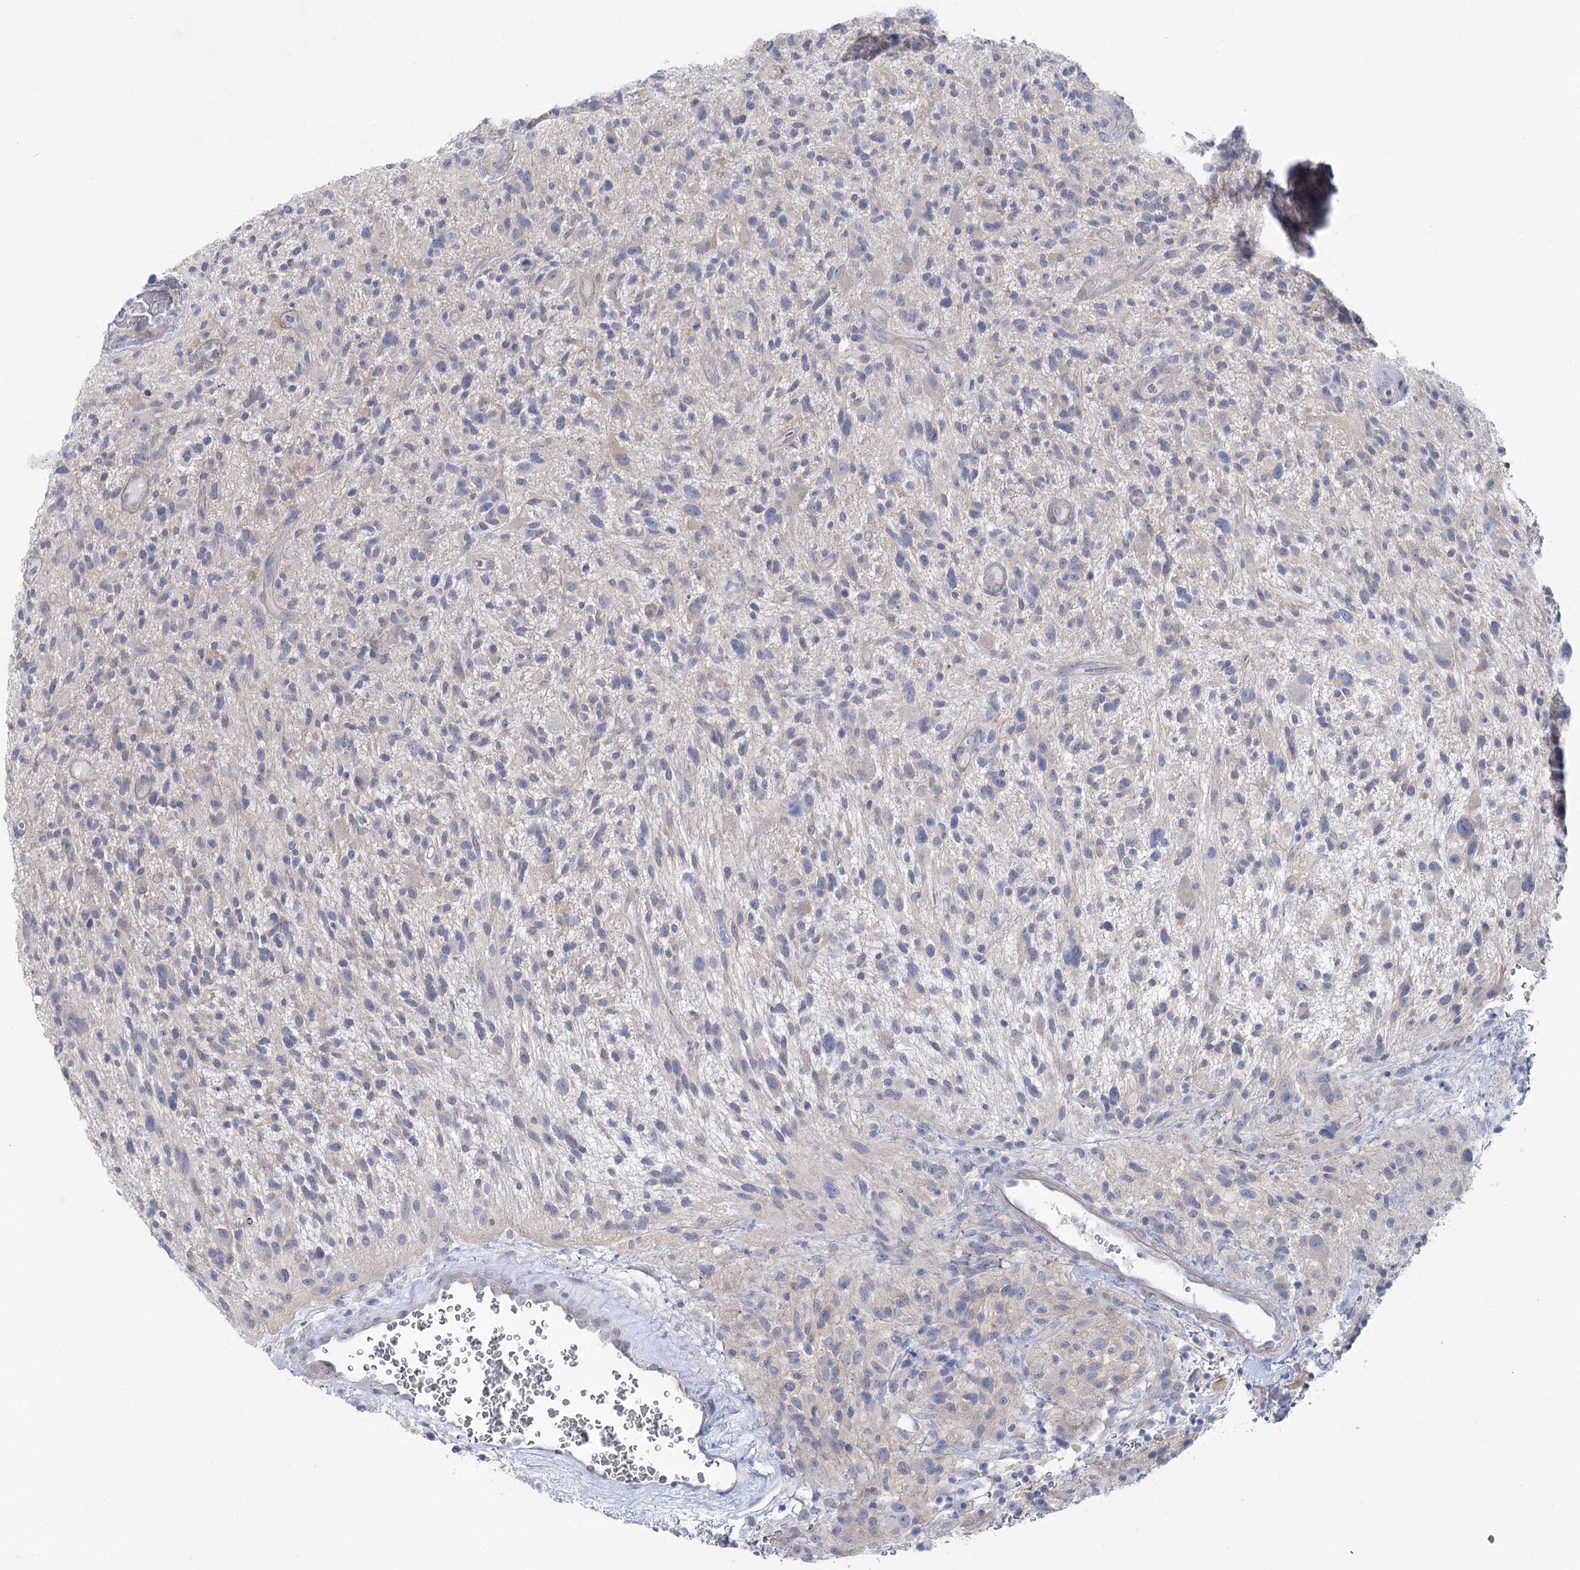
{"staining": {"intensity": "negative", "quantity": "none", "location": "none"}, "tissue": "glioma", "cell_type": "Tumor cells", "image_type": "cancer", "snomed": [{"axis": "morphology", "description": "Glioma, malignant, High grade"}, {"axis": "topography", "description": "Brain"}], "caption": "An image of glioma stained for a protein exhibits no brown staining in tumor cells. Nuclei are stained in blue.", "gene": "CCDC88A", "patient": {"sex": "male", "age": 47}}